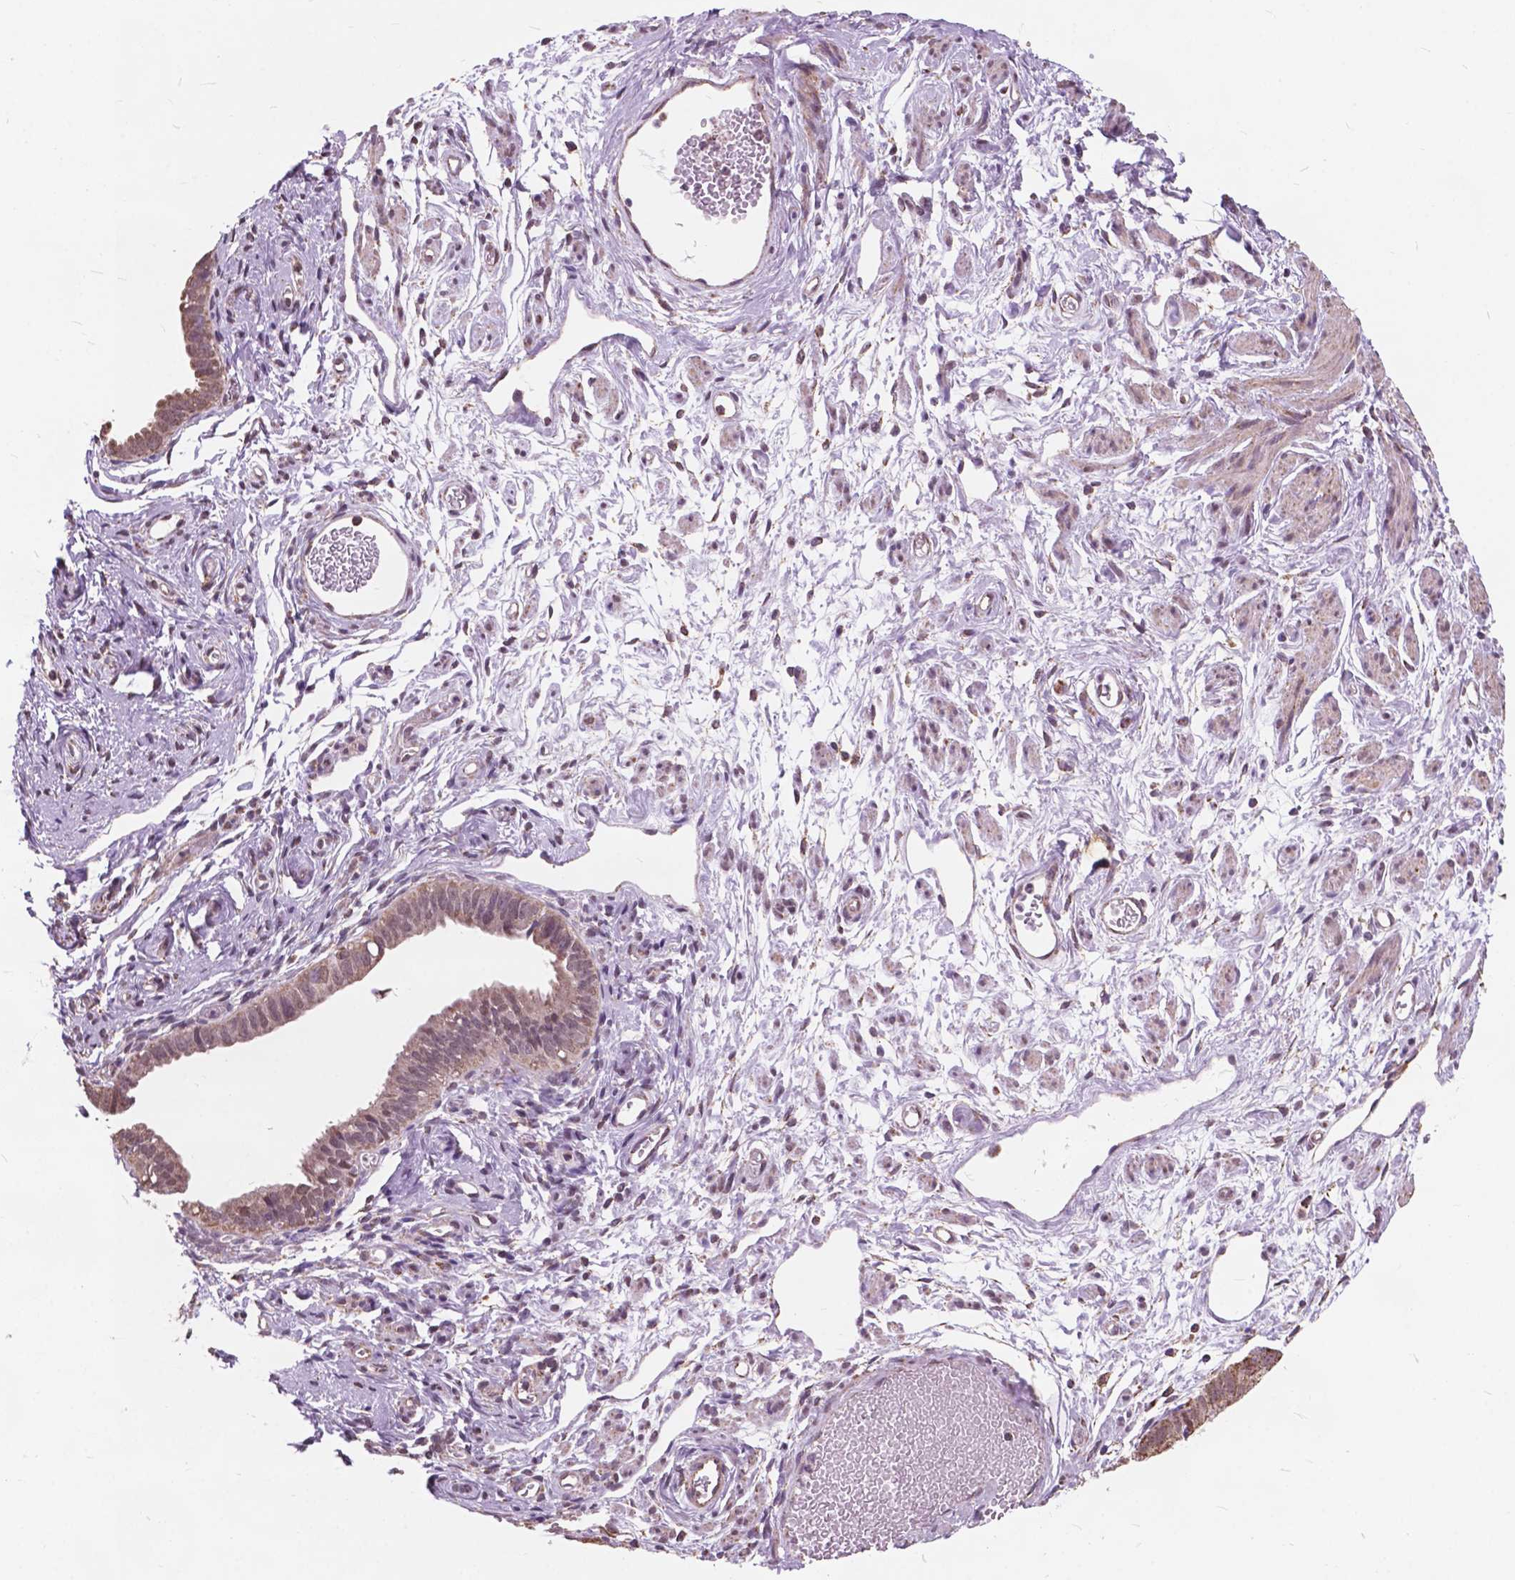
{"staining": {"intensity": "weak", "quantity": ">75%", "location": "cytoplasmic/membranous"}, "tissue": "ovarian cancer", "cell_type": "Tumor cells", "image_type": "cancer", "snomed": [{"axis": "morphology", "description": "Carcinoma, endometroid"}, {"axis": "topography", "description": "Ovary"}], "caption": "Weak cytoplasmic/membranous protein positivity is seen in approximately >75% of tumor cells in endometroid carcinoma (ovarian).", "gene": "SCOC", "patient": {"sex": "female", "age": 85}}